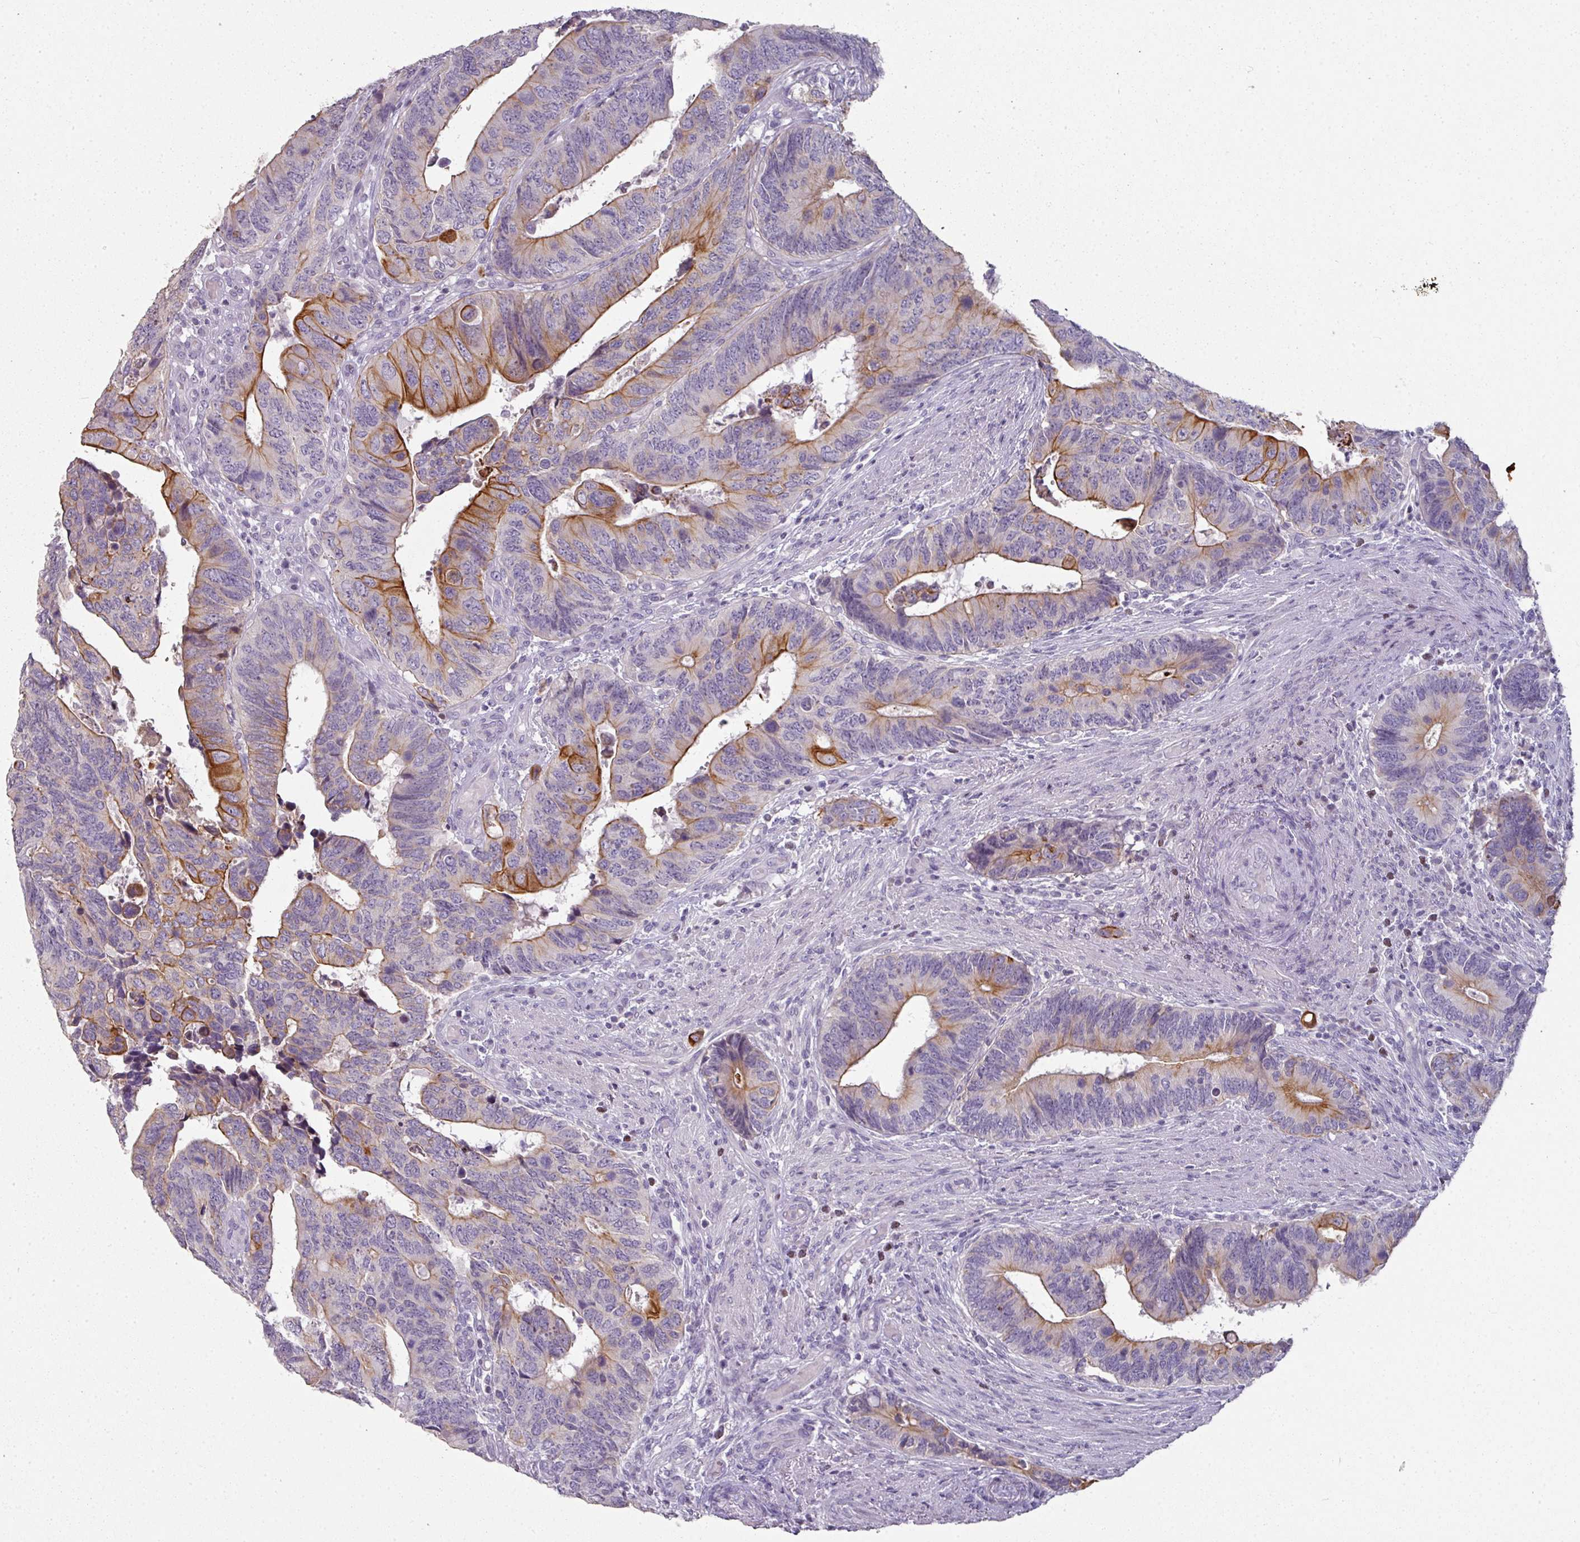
{"staining": {"intensity": "strong", "quantity": "<25%", "location": "cytoplasmic/membranous"}, "tissue": "colorectal cancer", "cell_type": "Tumor cells", "image_type": "cancer", "snomed": [{"axis": "morphology", "description": "Adenocarcinoma, NOS"}, {"axis": "topography", "description": "Colon"}], "caption": "Immunohistochemical staining of human colorectal cancer (adenocarcinoma) shows medium levels of strong cytoplasmic/membranous positivity in approximately <25% of tumor cells. The staining is performed using DAB (3,3'-diaminobenzidine) brown chromogen to label protein expression. The nuclei are counter-stained blue using hematoxylin.", "gene": "GTF2H3", "patient": {"sex": "male", "age": 87}}